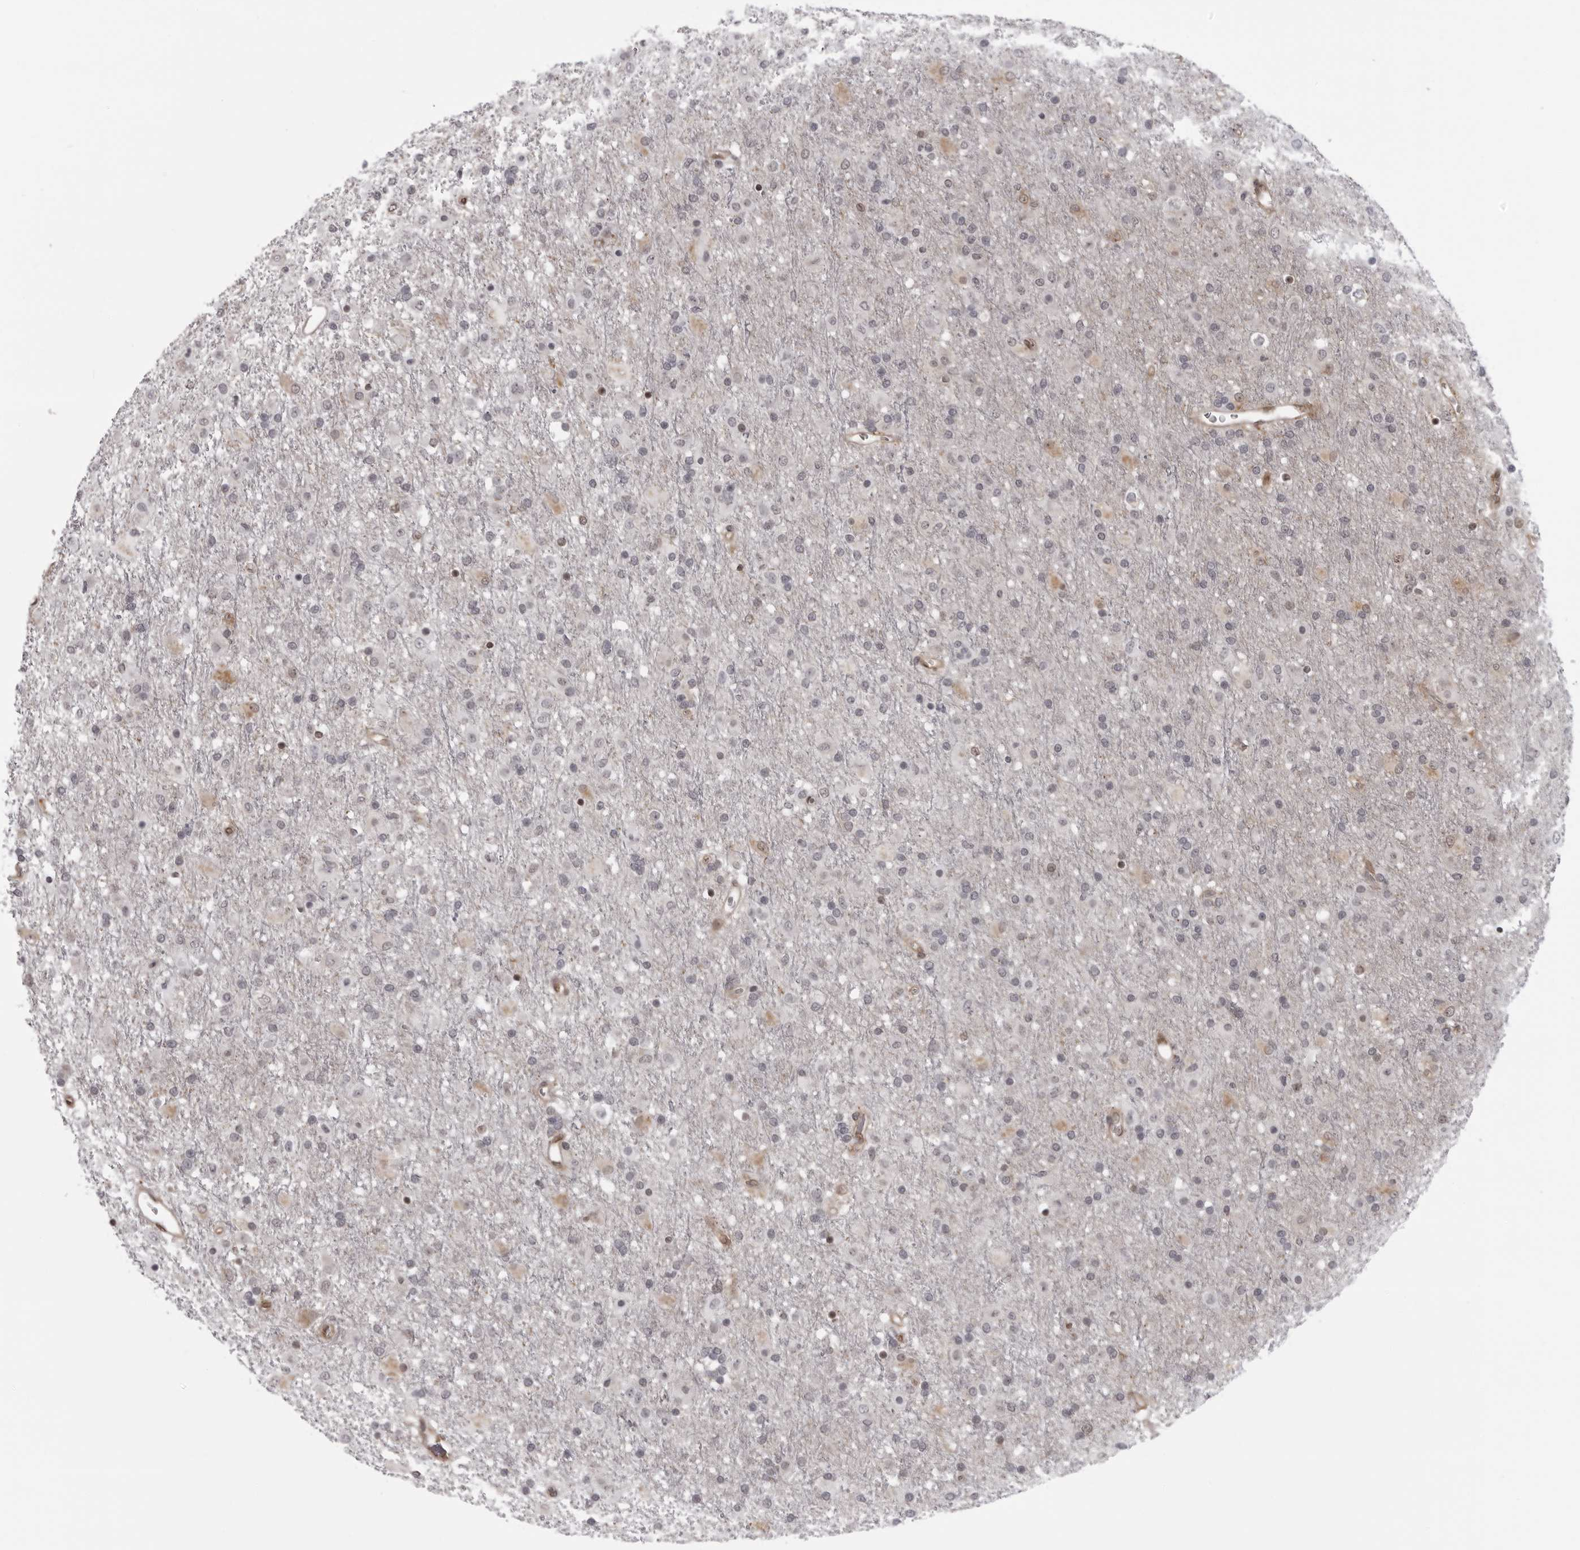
{"staining": {"intensity": "negative", "quantity": "none", "location": "none"}, "tissue": "glioma", "cell_type": "Tumor cells", "image_type": "cancer", "snomed": [{"axis": "morphology", "description": "Glioma, malignant, Low grade"}, {"axis": "topography", "description": "Brain"}], "caption": "Low-grade glioma (malignant) was stained to show a protein in brown. There is no significant staining in tumor cells. Nuclei are stained in blue.", "gene": "MAPK12", "patient": {"sex": "male", "age": 65}}